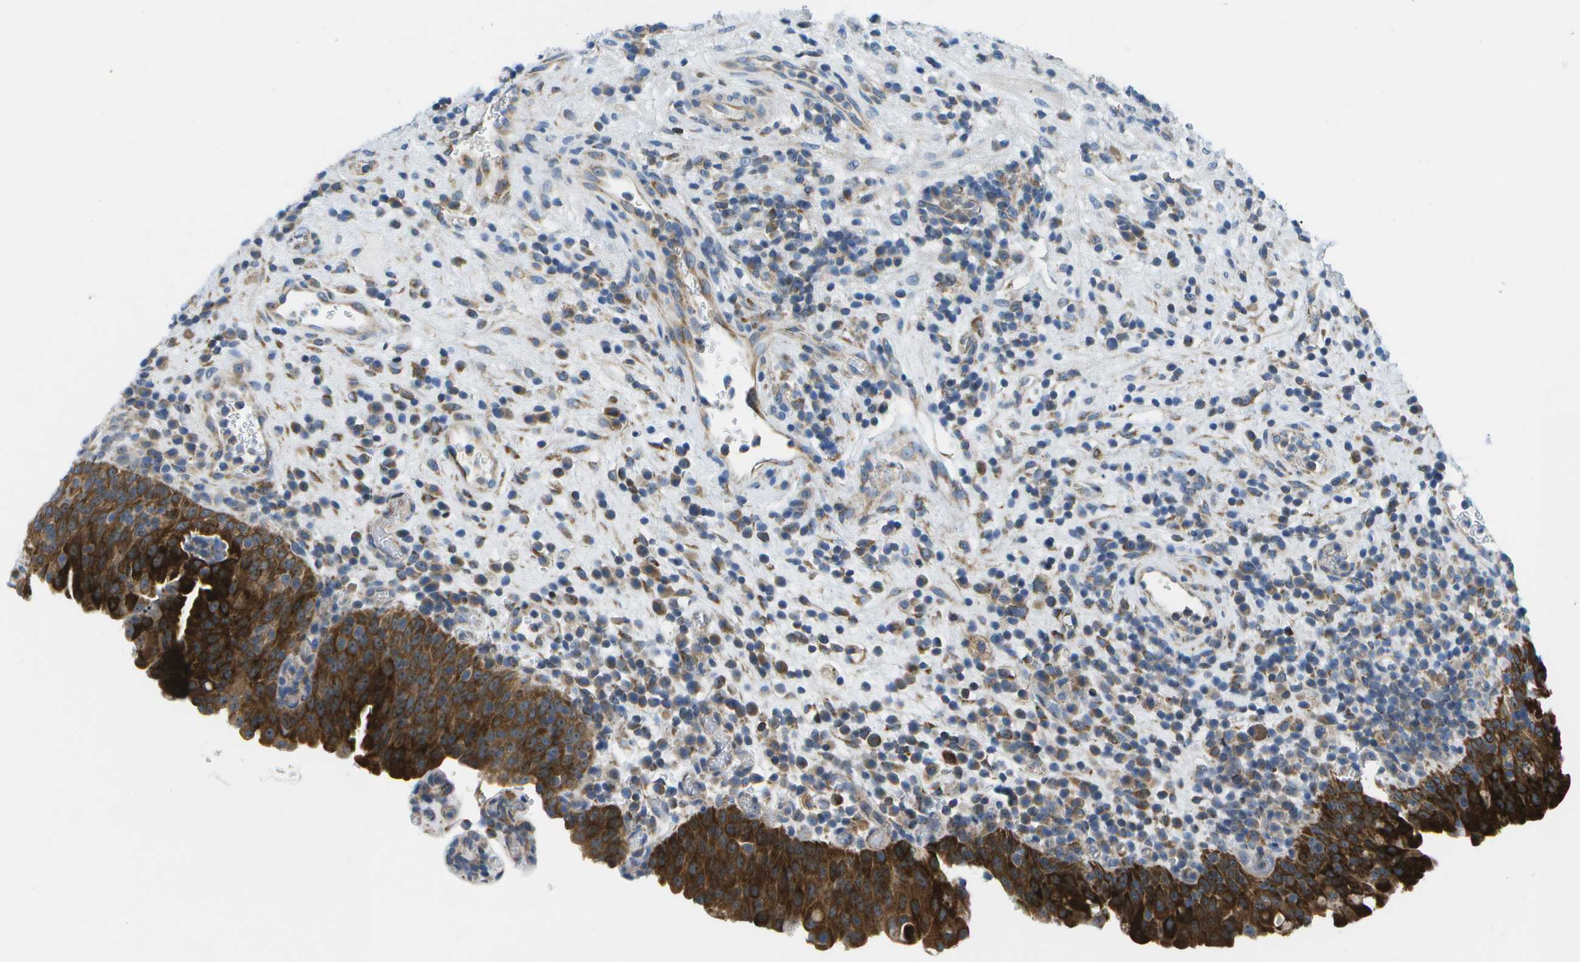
{"staining": {"intensity": "strong", "quantity": ">75%", "location": "cytoplasmic/membranous"}, "tissue": "urothelial cancer", "cell_type": "Tumor cells", "image_type": "cancer", "snomed": [{"axis": "morphology", "description": "Urothelial carcinoma, Low grade"}, {"axis": "topography", "description": "Urinary bladder"}], "caption": "DAB immunohistochemical staining of low-grade urothelial carcinoma reveals strong cytoplasmic/membranous protein staining in about >75% of tumor cells. The protein of interest is stained brown, and the nuclei are stained in blue (DAB IHC with brightfield microscopy, high magnification).", "gene": "GDF5", "patient": {"sex": "female", "age": 75}}